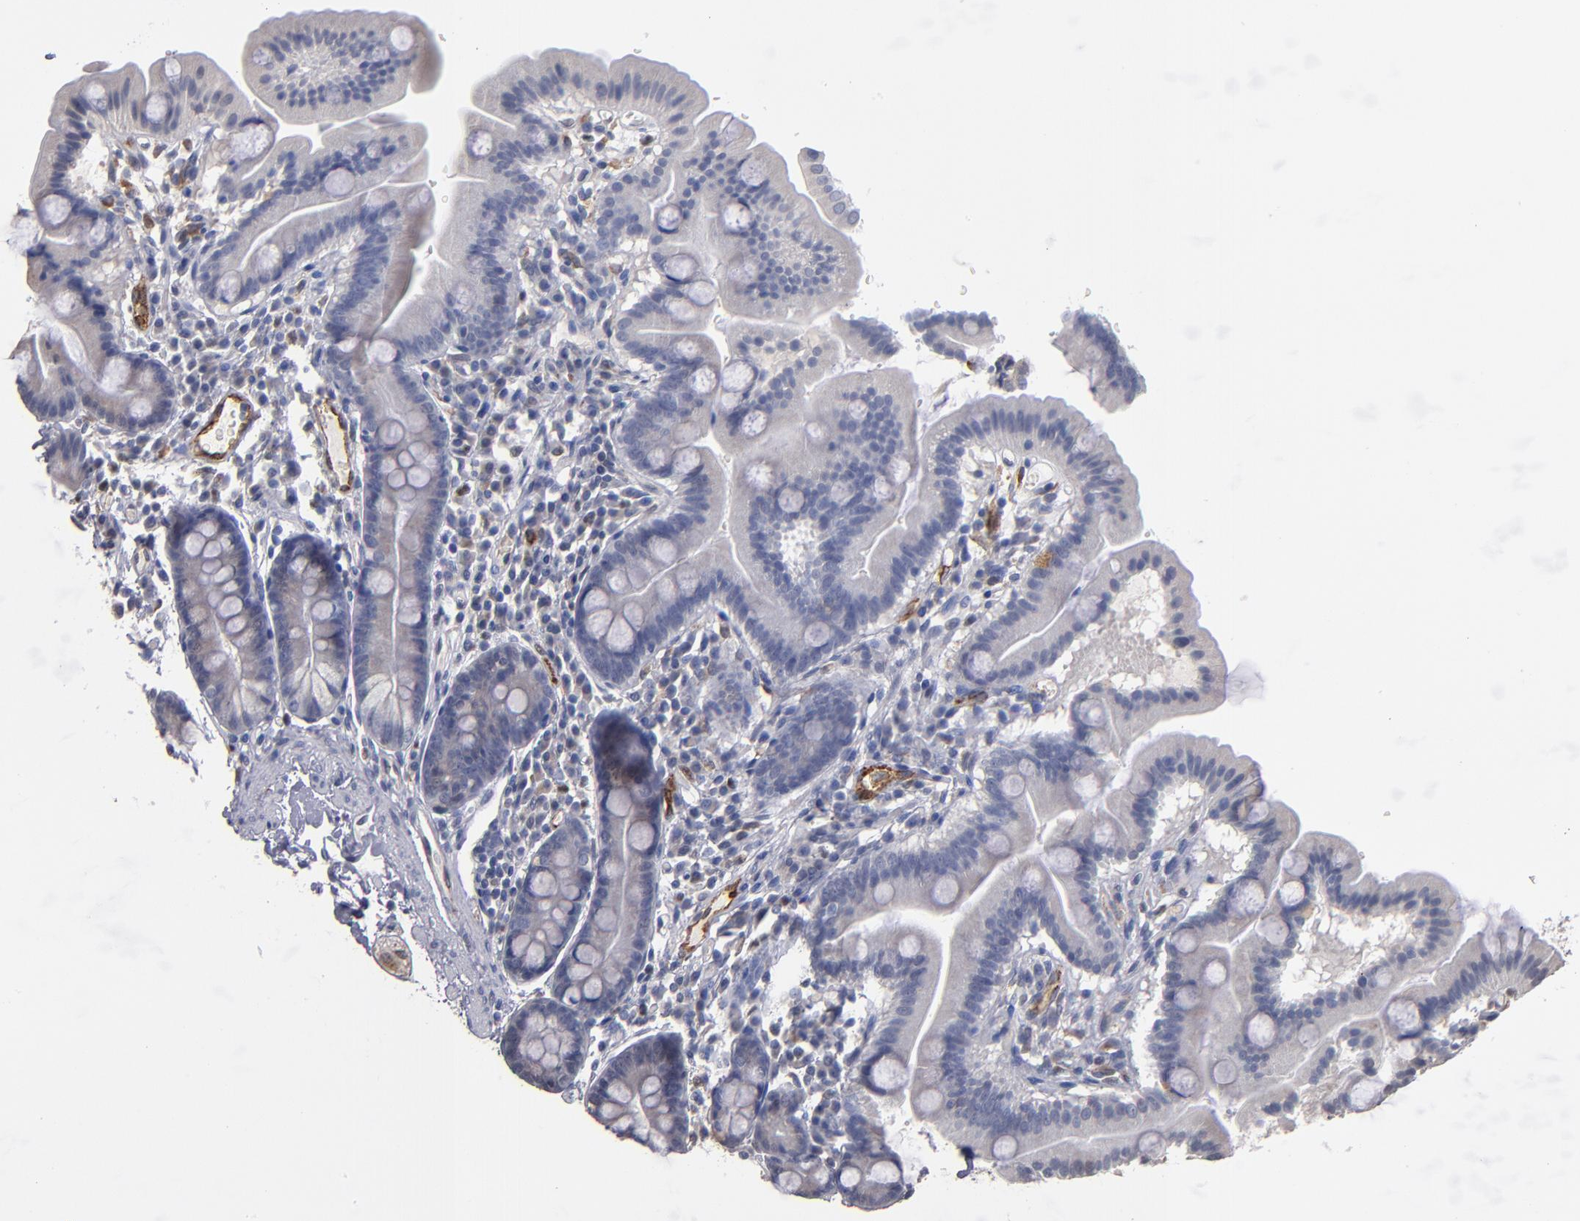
{"staining": {"intensity": "negative", "quantity": "none", "location": "none"}, "tissue": "duodenum", "cell_type": "Glandular cells", "image_type": "normal", "snomed": [{"axis": "morphology", "description": "Normal tissue, NOS"}, {"axis": "topography", "description": "Duodenum"}], "caption": "Immunohistochemical staining of normal human duodenum reveals no significant staining in glandular cells. (DAB (3,3'-diaminobenzidine) IHC, high magnification).", "gene": "SELP", "patient": {"sex": "male", "age": 50}}